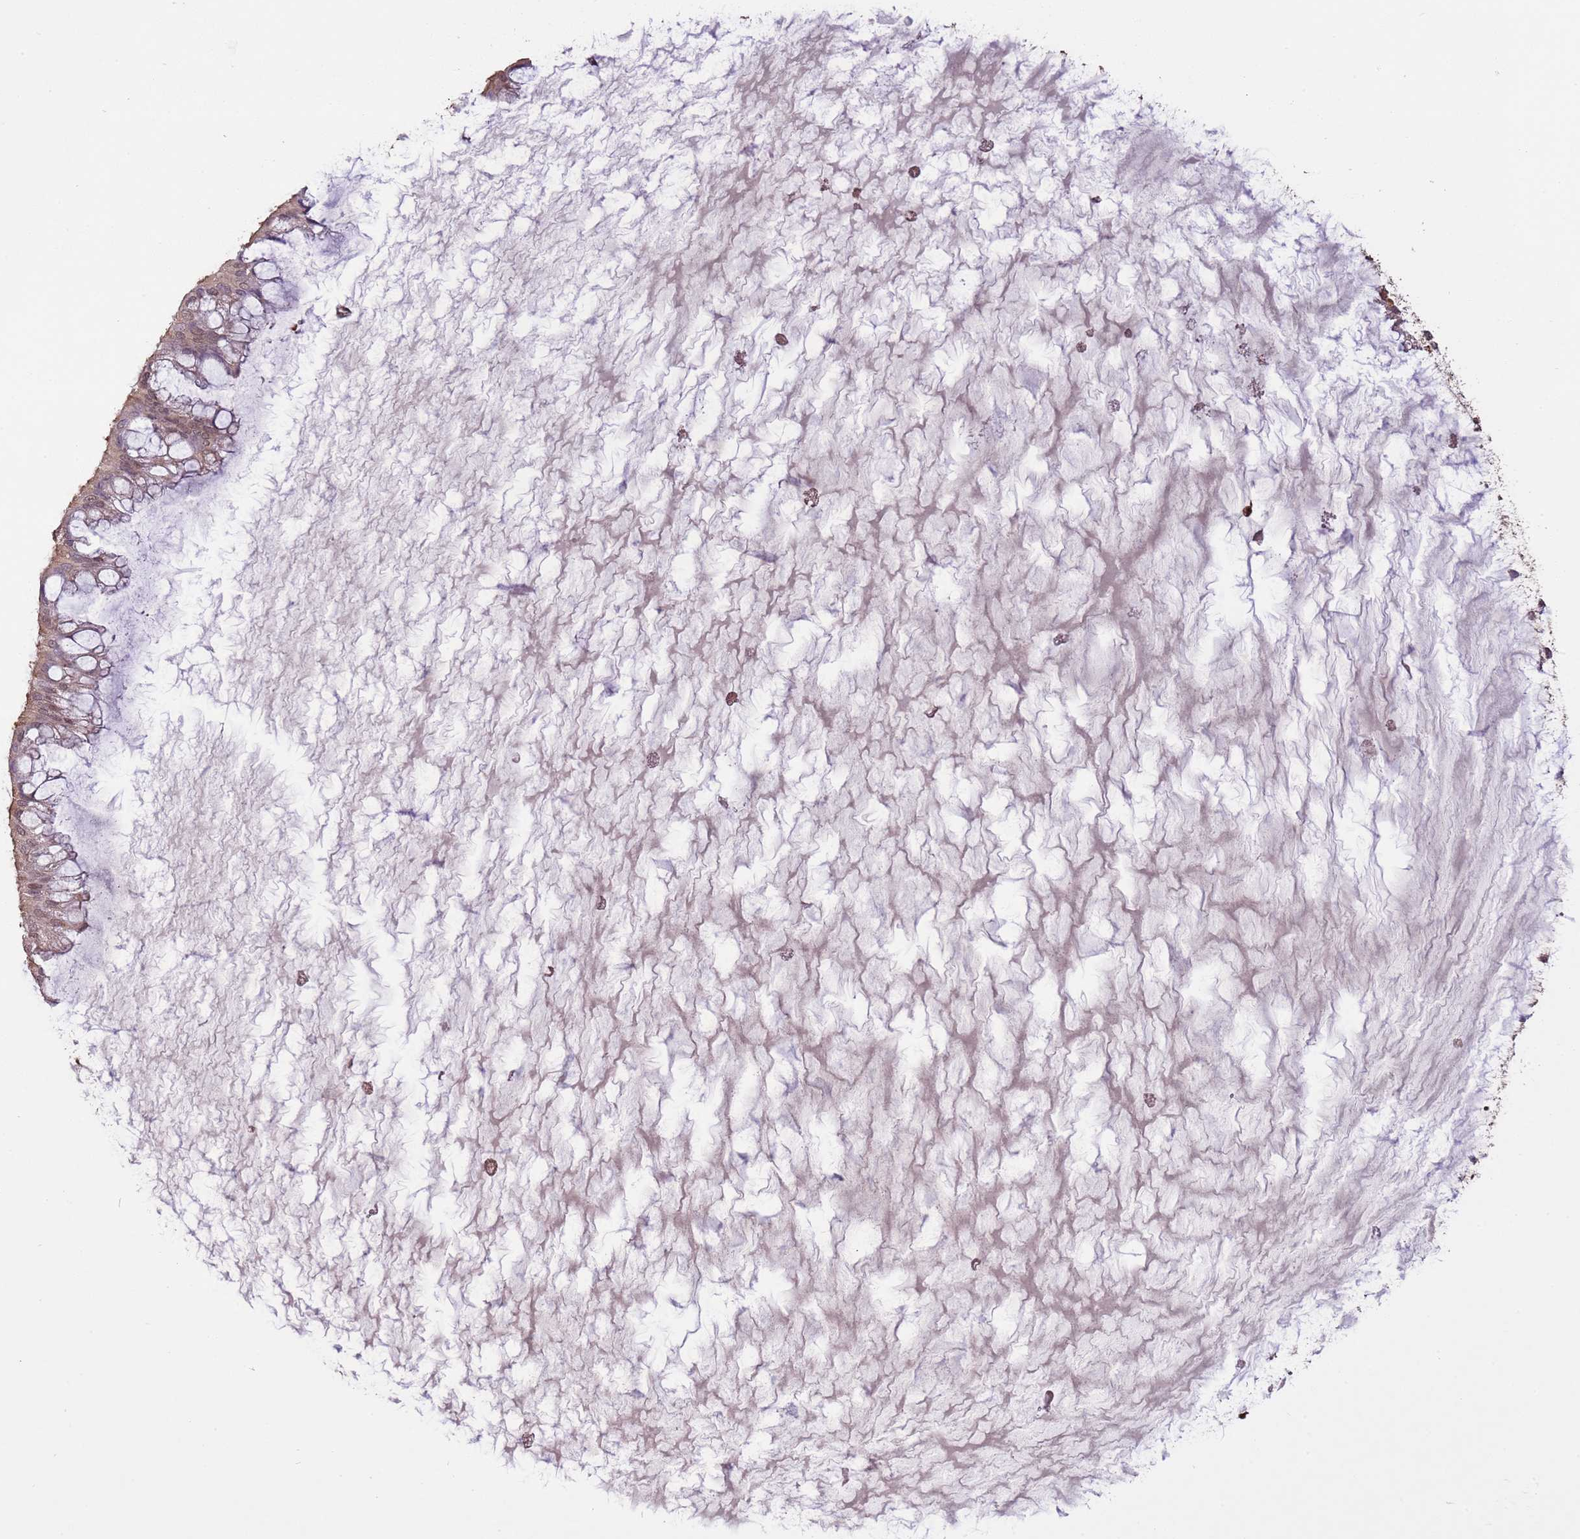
{"staining": {"intensity": "weak", "quantity": ">75%", "location": "cytoplasmic/membranous,nuclear"}, "tissue": "ovarian cancer", "cell_type": "Tumor cells", "image_type": "cancer", "snomed": [{"axis": "morphology", "description": "Cystadenocarcinoma, mucinous, NOS"}, {"axis": "topography", "description": "Ovary"}], "caption": "Protein staining of ovarian mucinous cystadenocarcinoma tissue exhibits weak cytoplasmic/membranous and nuclear expression in approximately >75% of tumor cells.", "gene": "AMIGO1", "patient": {"sex": "female", "age": 73}}